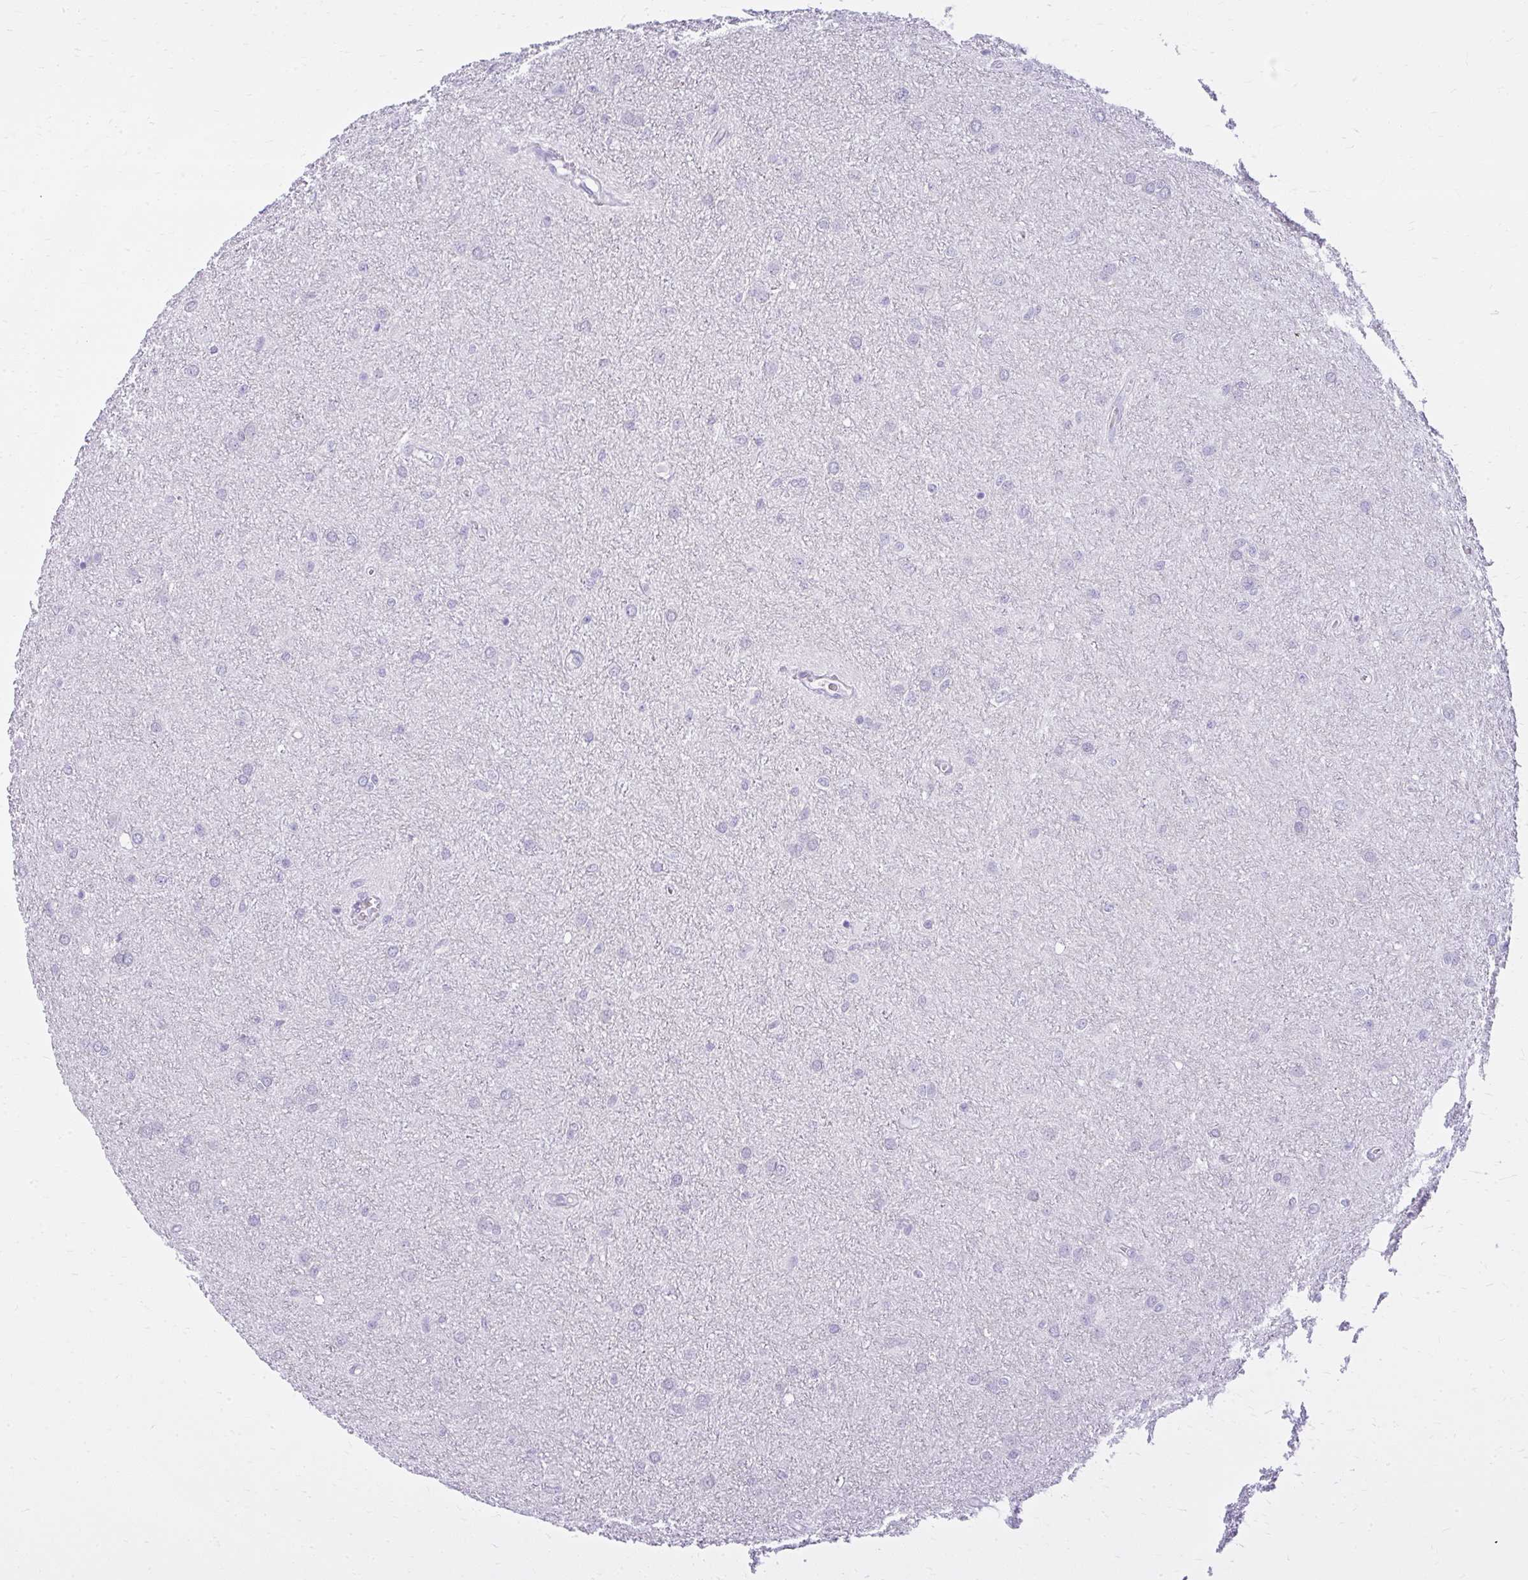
{"staining": {"intensity": "negative", "quantity": "none", "location": "none"}, "tissue": "glioma", "cell_type": "Tumor cells", "image_type": "cancer", "snomed": [{"axis": "morphology", "description": "Glioma, malignant, Low grade"}, {"axis": "topography", "description": "Cerebellum"}], "caption": "DAB (3,3'-diaminobenzidine) immunohistochemical staining of glioma shows no significant expression in tumor cells.", "gene": "PRAP1", "patient": {"sex": "female", "age": 5}}